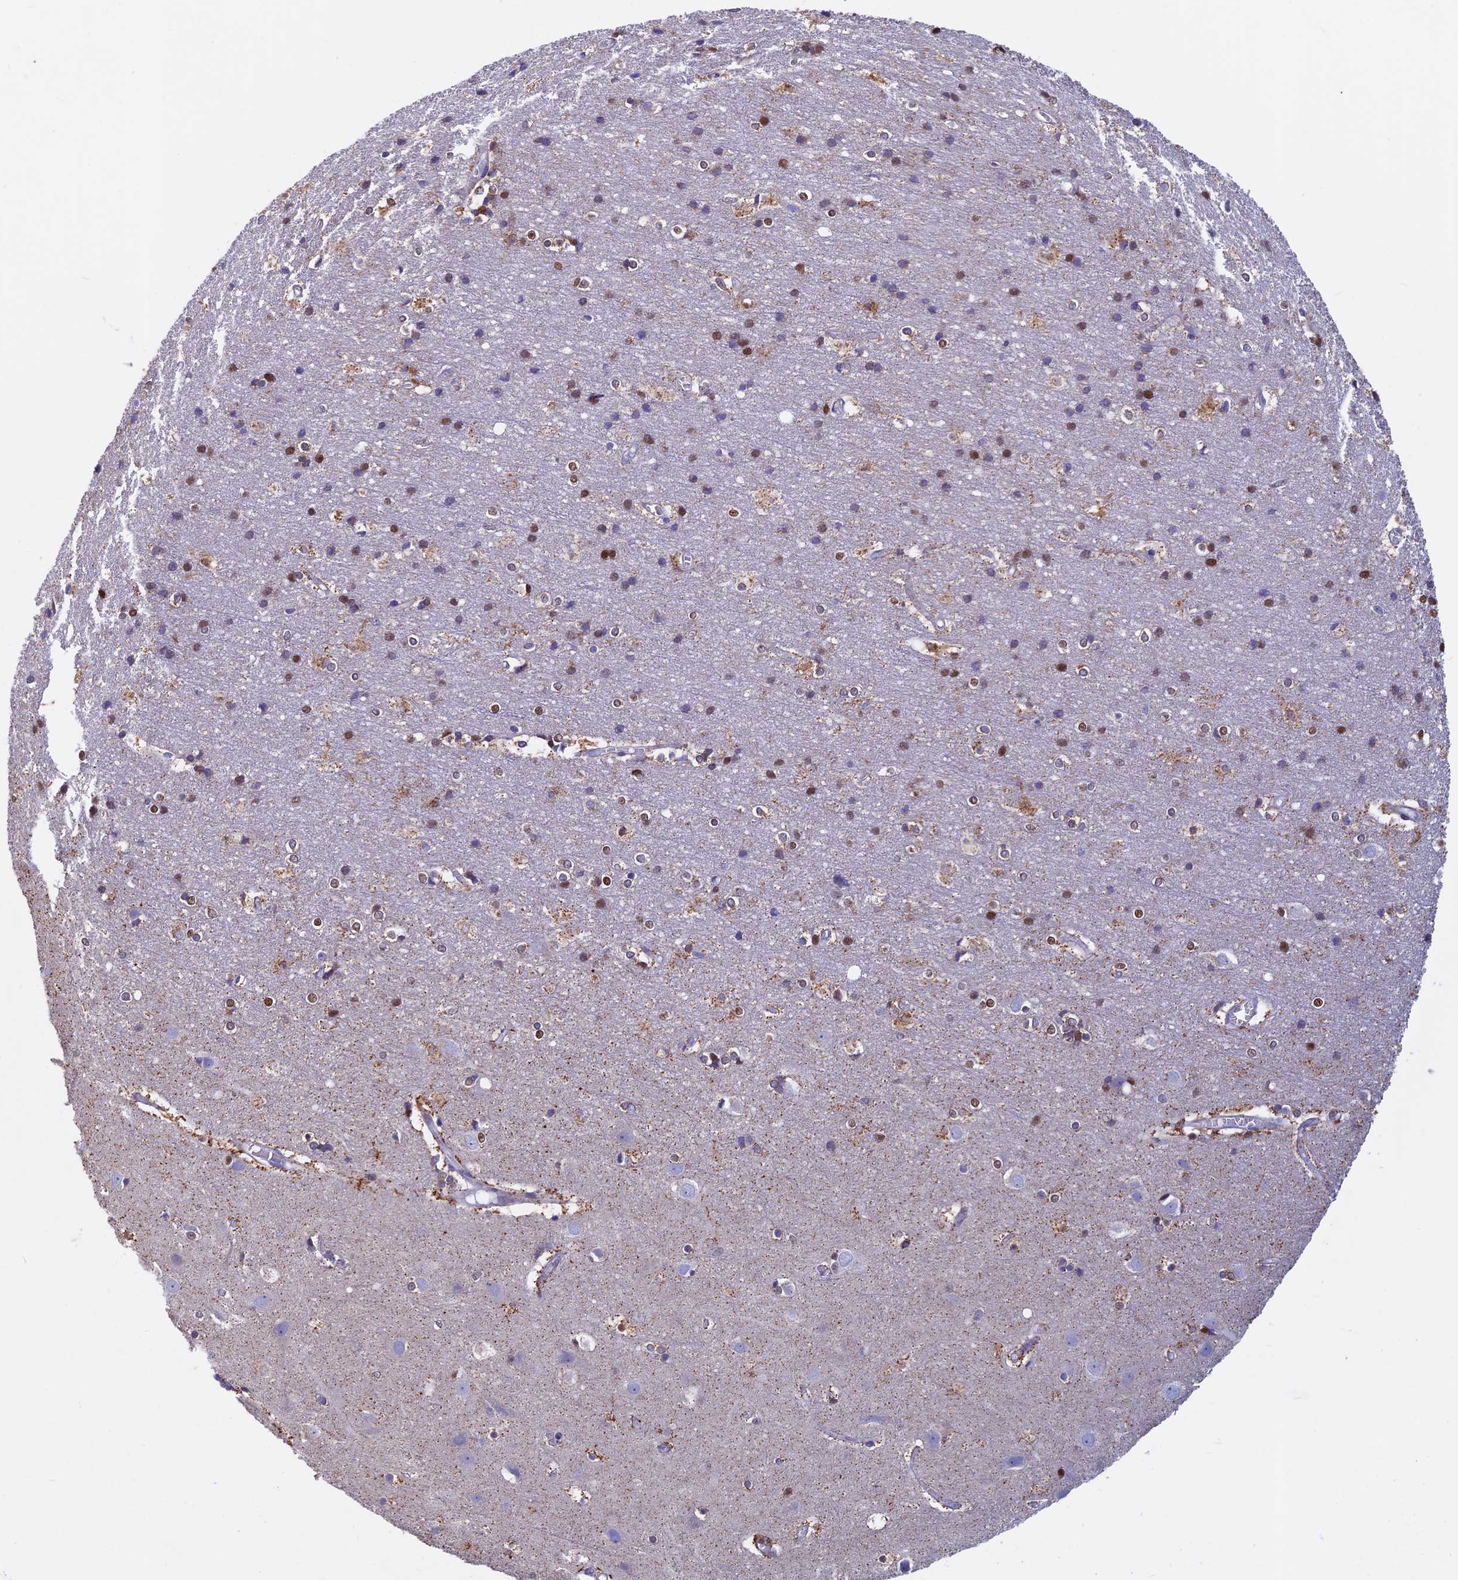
{"staining": {"intensity": "negative", "quantity": "none", "location": "none"}, "tissue": "cerebral cortex", "cell_type": "Endothelial cells", "image_type": "normal", "snomed": [{"axis": "morphology", "description": "Normal tissue, NOS"}, {"axis": "topography", "description": "Cerebral cortex"}], "caption": "The image demonstrates no staining of endothelial cells in benign cerebral cortex. (Immunohistochemistry, brightfield microscopy, high magnification).", "gene": "ACSS1", "patient": {"sex": "male", "age": 54}}